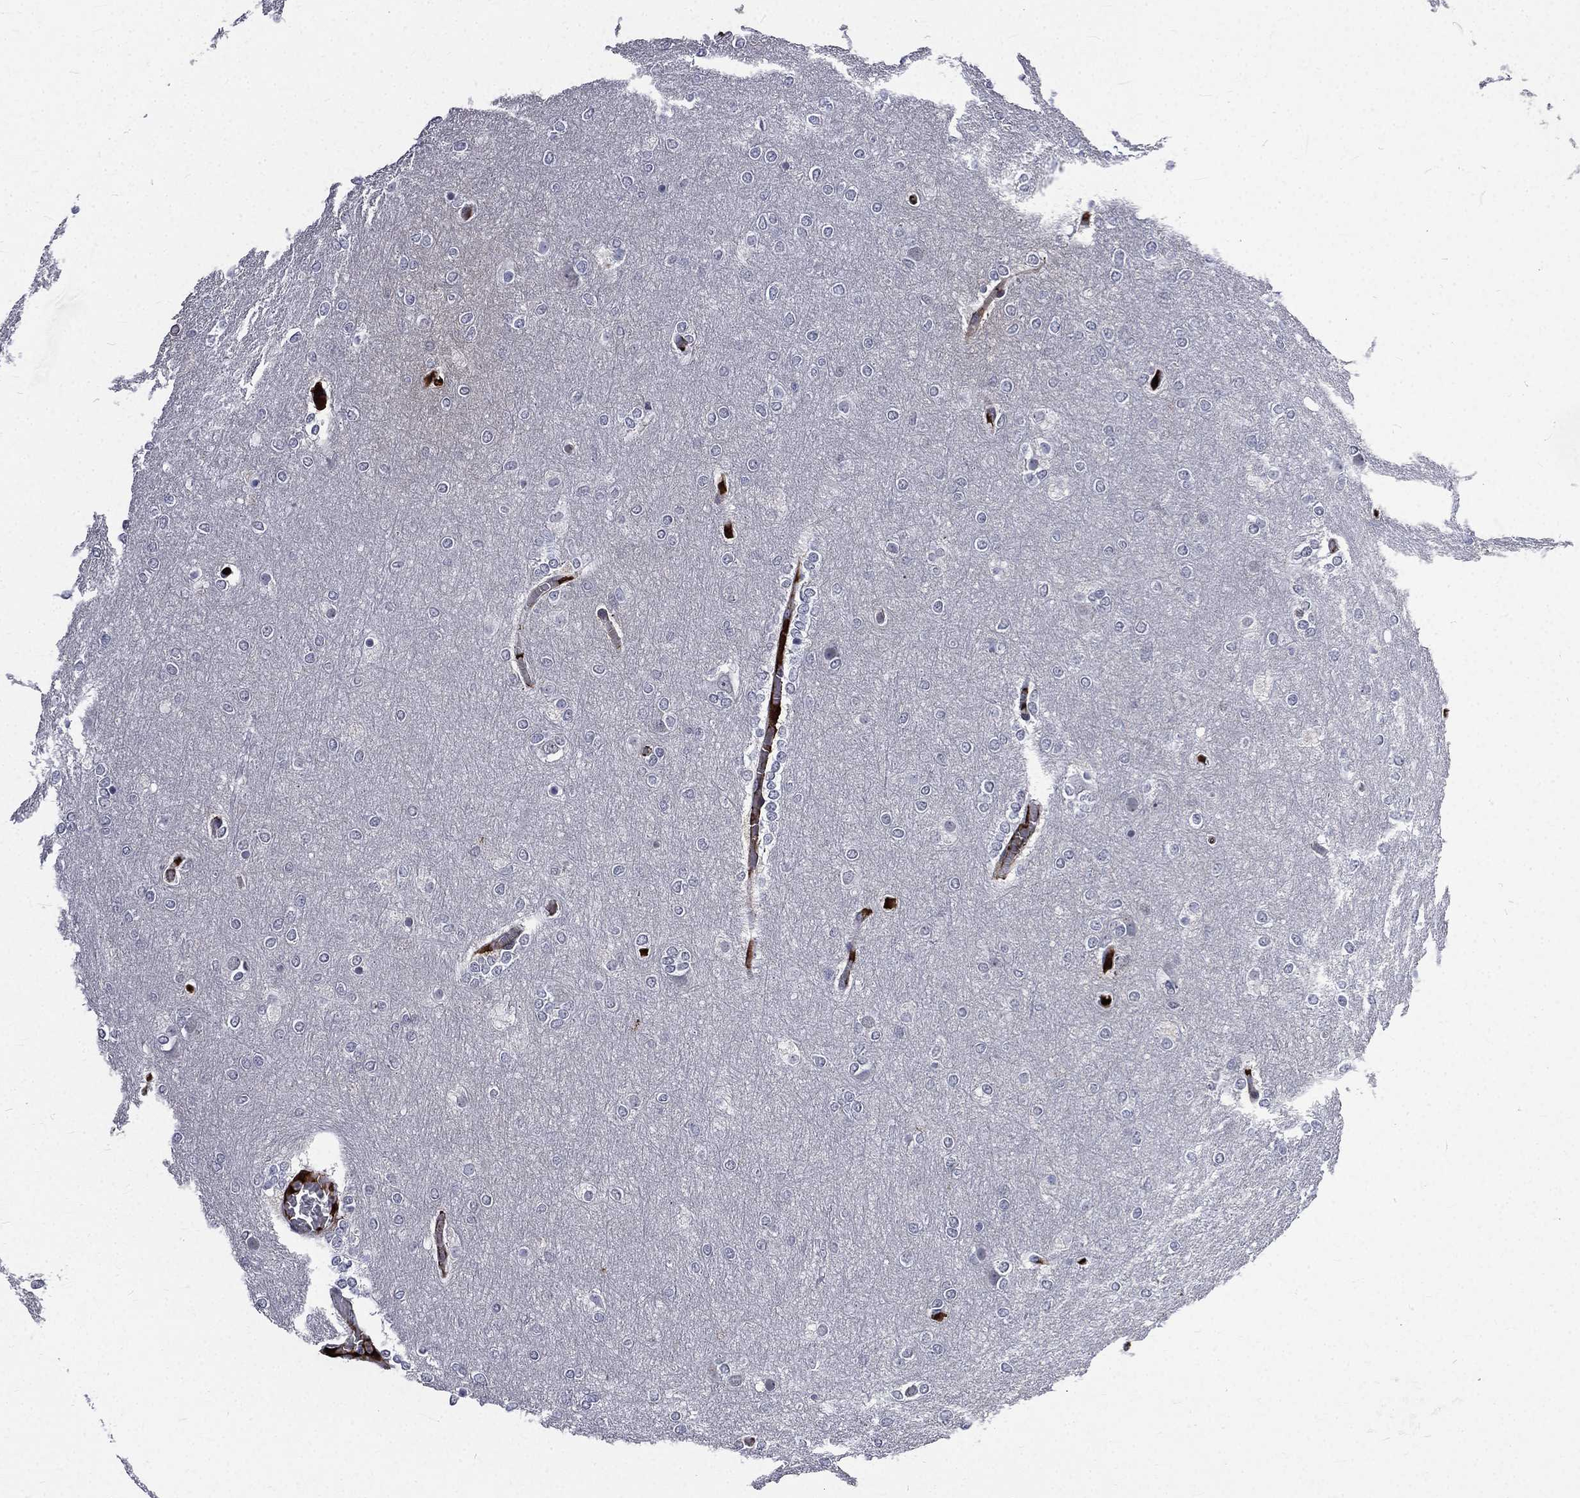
{"staining": {"intensity": "negative", "quantity": "none", "location": "none"}, "tissue": "glioma", "cell_type": "Tumor cells", "image_type": "cancer", "snomed": [{"axis": "morphology", "description": "Glioma, malignant, High grade"}, {"axis": "topography", "description": "Brain"}], "caption": "DAB (3,3'-diaminobenzidine) immunohistochemical staining of glioma displays no significant staining in tumor cells.", "gene": "FGG", "patient": {"sex": "female", "age": 61}}